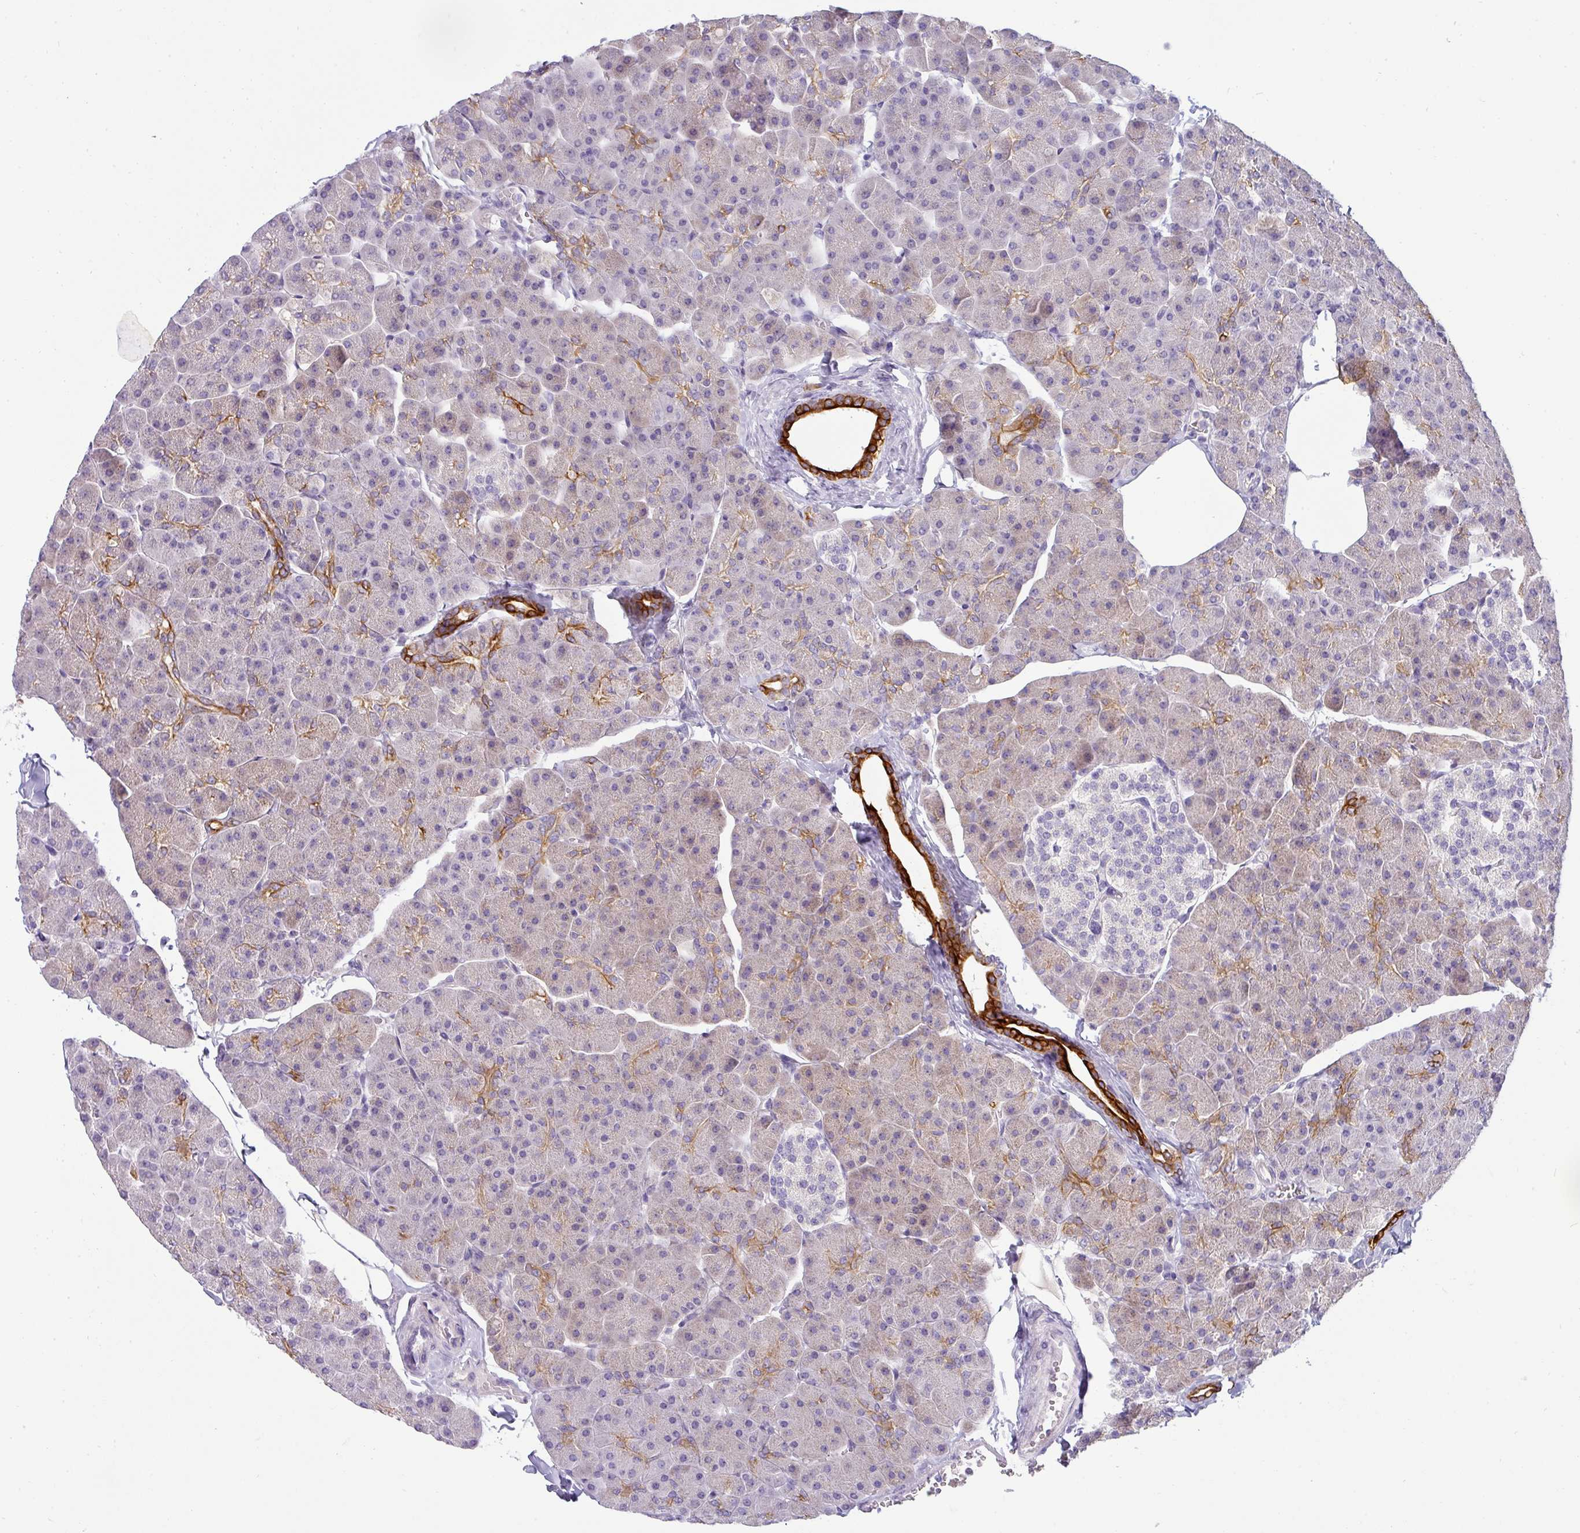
{"staining": {"intensity": "strong", "quantity": "<25%", "location": "cytoplasmic/membranous"}, "tissue": "pancreas", "cell_type": "Exocrine glandular cells", "image_type": "normal", "snomed": [{"axis": "morphology", "description": "Normal tissue, NOS"}, {"axis": "topography", "description": "Pancreas"}], "caption": "A medium amount of strong cytoplasmic/membranous staining is identified in approximately <25% of exocrine glandular cells in normal pancreas.", "gene": "ASXL3", "patient": {"sex": "male", "age": 35}}